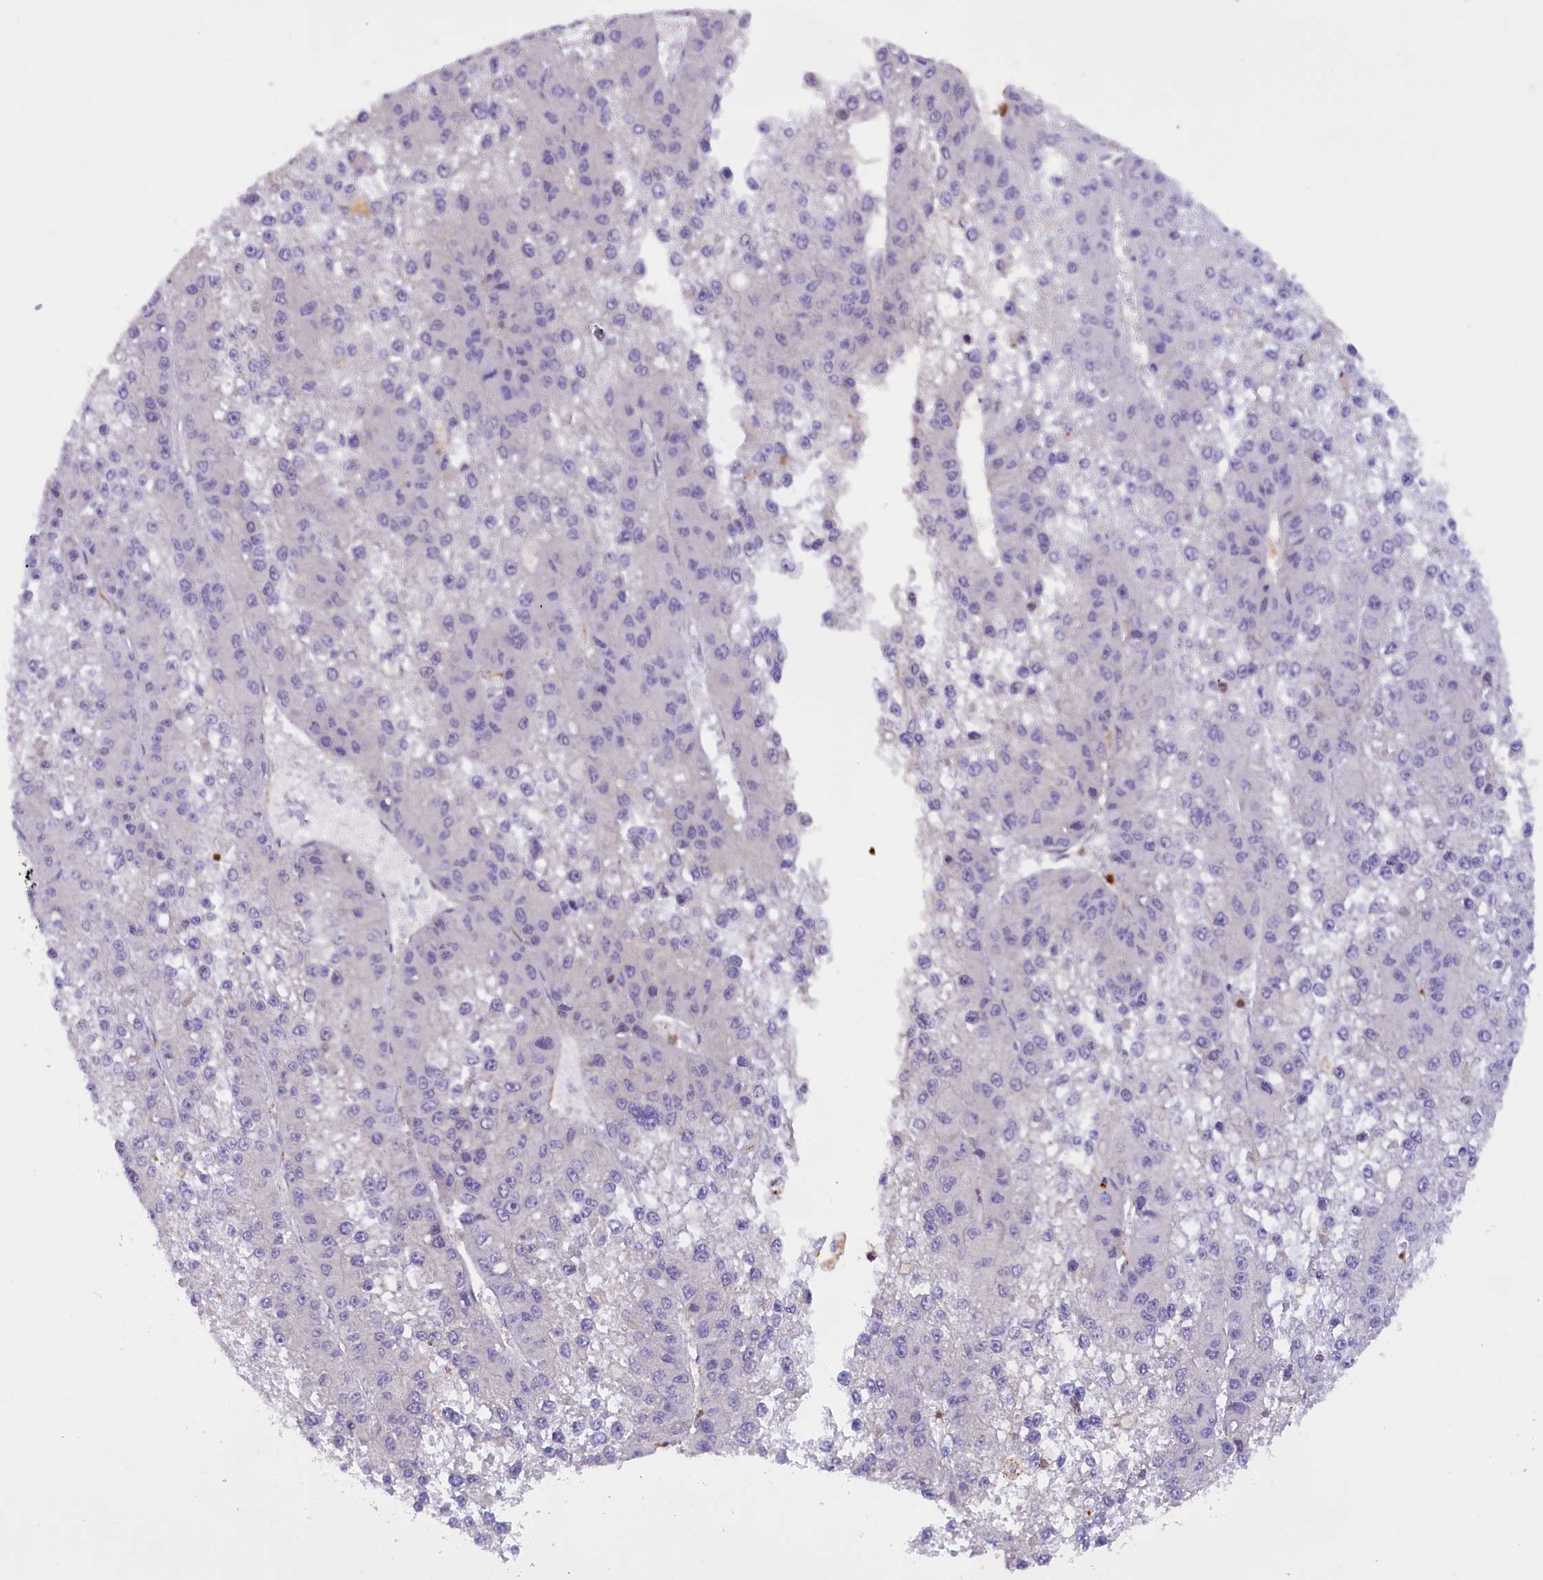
{"staining": {"intensity": "negative", "quantity": "none", "location": "none"}, "tissue": "liver cancer", "cell_type": "Tumor cells", "image_type": "cancer", "snomed": [{"axis": "morphology", "description": "Carcinoma, Hepatocellular, NOS"}, {"axis": "topography", "description": "Liver"}], "caption": "Liver cancer was stained to show a protein in brown. There is no significant expression in tumor cells. (DAB (3,3'-diaminobenzidine) immunohistochemistry (IHC) visualized using brightfield microscopy, high magnification).", "gene": "FAM149B1", "patient": {"sex": "female", "age": 73}}